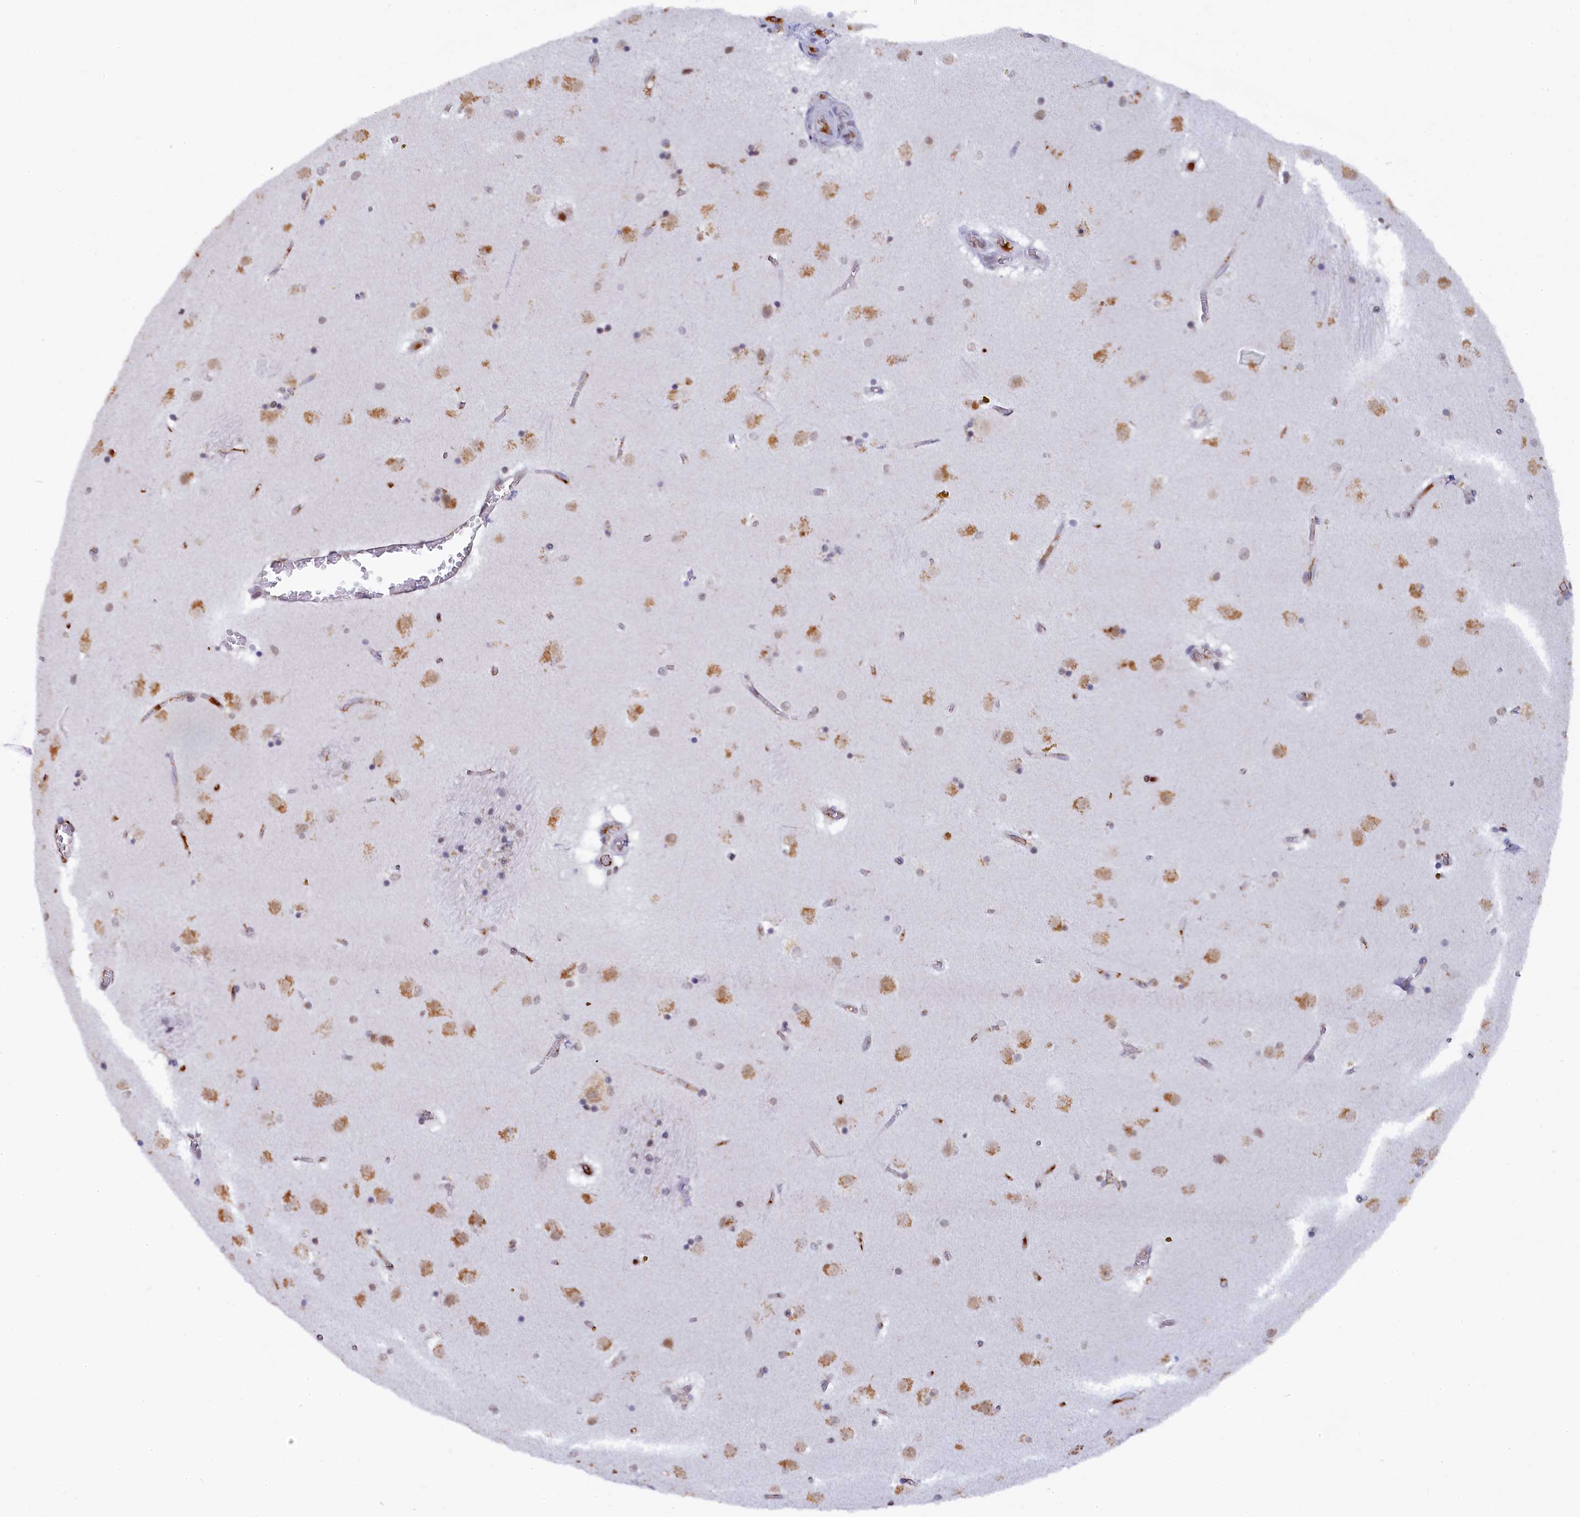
{"staining": {"intensity": "negative", "quantity": "none", "location": "none"}, "tissue": "caudate", "cell_type": "Glial cells", "image_type": "normal", "snomed": [{"axis": "morphology", "description": "Normal tissue, NOS"}, {"axis": "topography", "description": "Lateral ventricle wall"}], "caption": "Immunohistochemistry of benign human caudate exhibits no expression in glial cells.", "gene": "INTS14", "patient": {"sex": "male", "age": 70}}